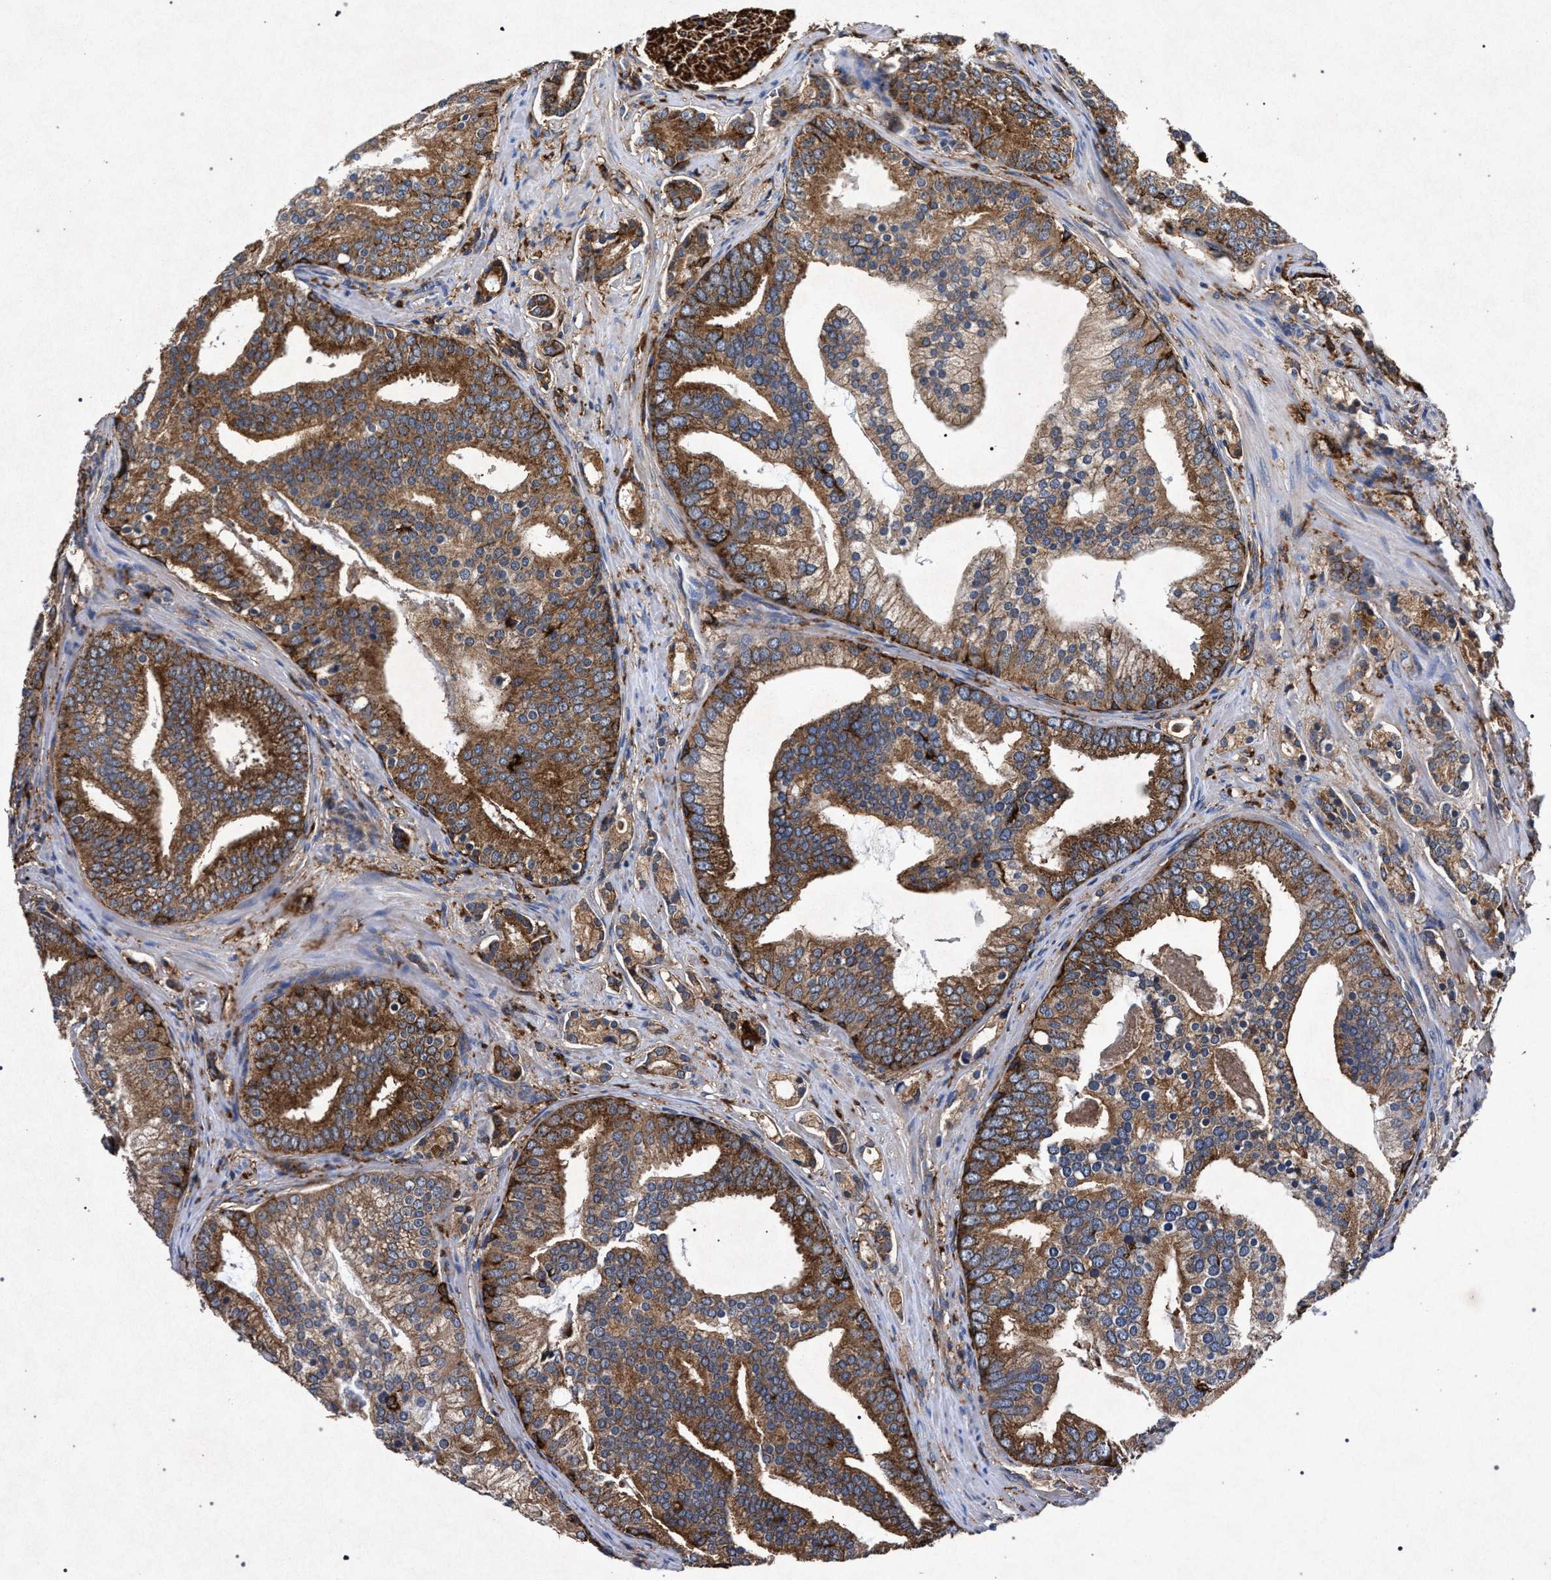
{"staining": {"intensity": "moderate", "quantity": ">75%", "location": "cytoplasmic/membranous"}, "tissue": "prostate cancer", "cell_type": "Tumor cells", "image_type": "cancer", "snomed": [{"axis": "morphology", "description": "Adenocarcinoma, Low grade"}, {"axis": "topography", "description": "Prostate"}], "caption": "Immunohistochemical staining of prostate cancer displays medium levels of moderate cytoplasmic/membranous protein staining in approximately >75% of tumor cells.", "gene": "MARCKS", "patient": {"sex": "male", "age": 58}}